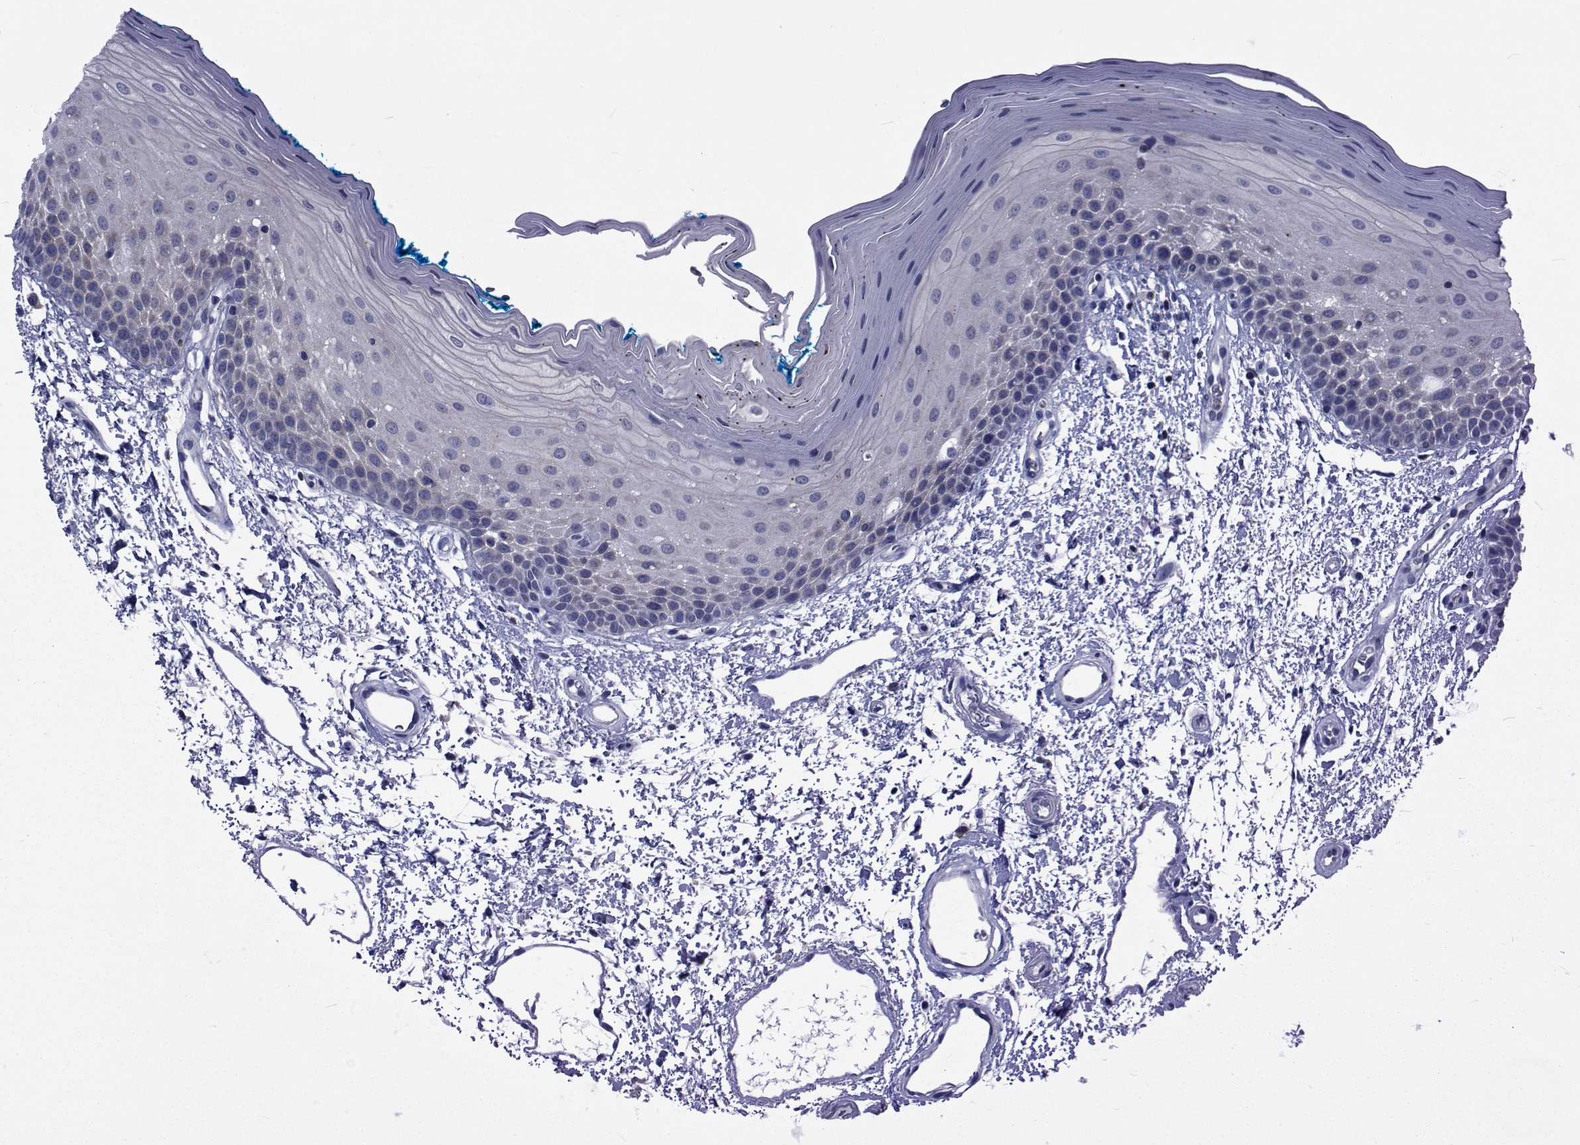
{"staining": {"intensity": "negative", "quantity": "none", "location": "none"}, "tissue": "oral mucosa", "cell_type": "Squamous epithelial cells", "image_type": "normal", "snomed": [{"axis": "morphology", "description": "Normal tissue, NOS"}, {"axis": "morphology", "description": "Squamous cell carcinoma, NOS"}, {"axis": "topography", "description": "Oral tissue"}, {"axis": "topography", "description": "Head-Neck"}], "caption": "Immunohistochemical staining of unremarkable oral mucosa exhibits no significant expression in squamous epithelial cells. (DAB IHC visualized using brightfield microscopy, high magnification).", "gene": "SLC30A10", "patient": {"sex": "female", "age": 75}}